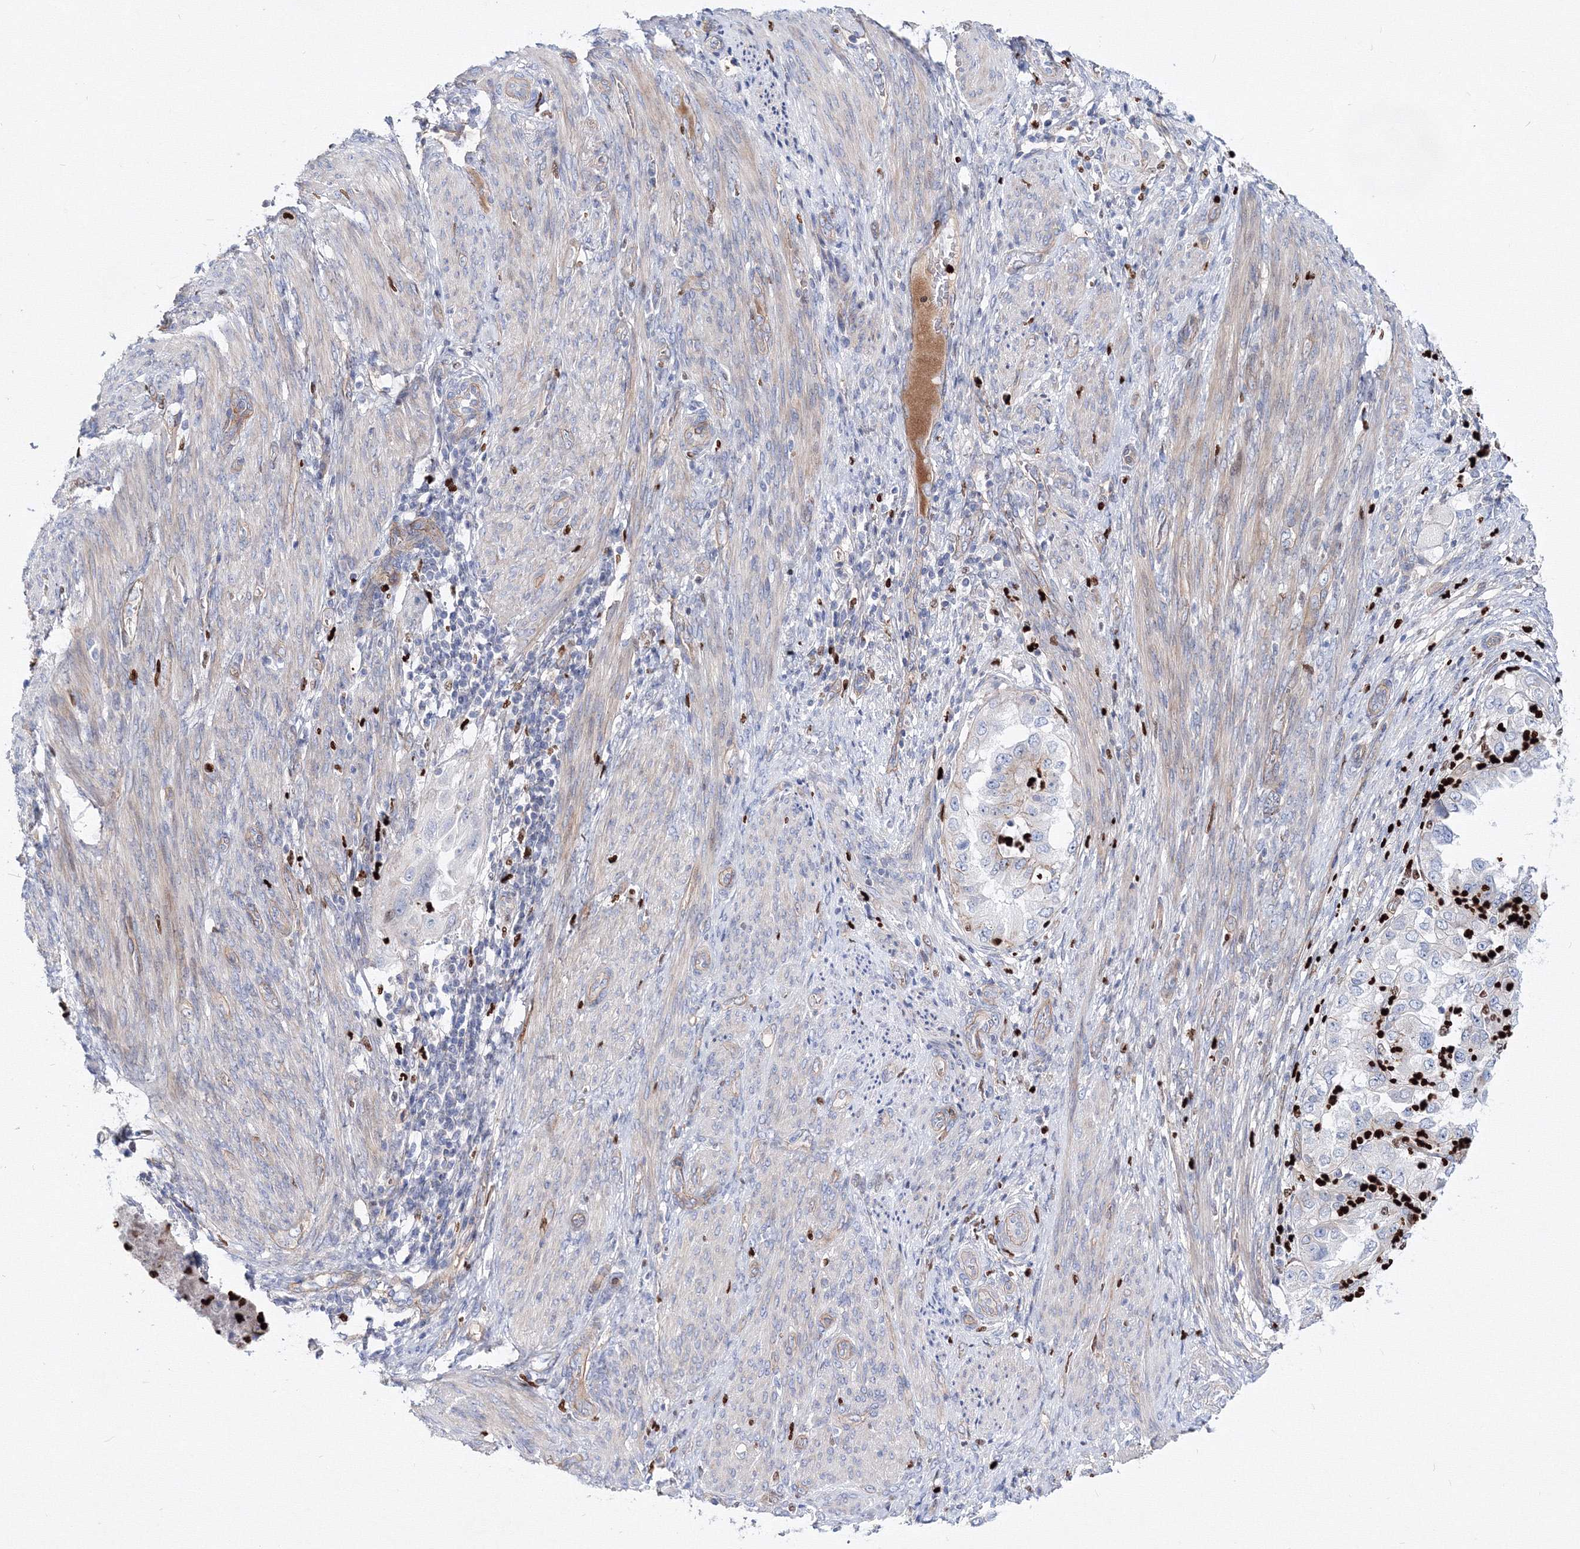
{"staining": {"intensity": "negative", "quantity": "none", "location": "none"}, "tissue": "endometrial cancer", "cell_type": "Tumor cells", "image_type": "cancer", "snomed": [{"axis": "morphology", "description": "Adenocarcinoma, NOS"}, {"axis": "topography", "description": "Endometrium"}], "caption": "Tumor cells are negative for protein expression in human endometrial cancer (adenocarcinoma).", "gene": "C11orf52", "patient": {"sex": "female", "age": 85}}